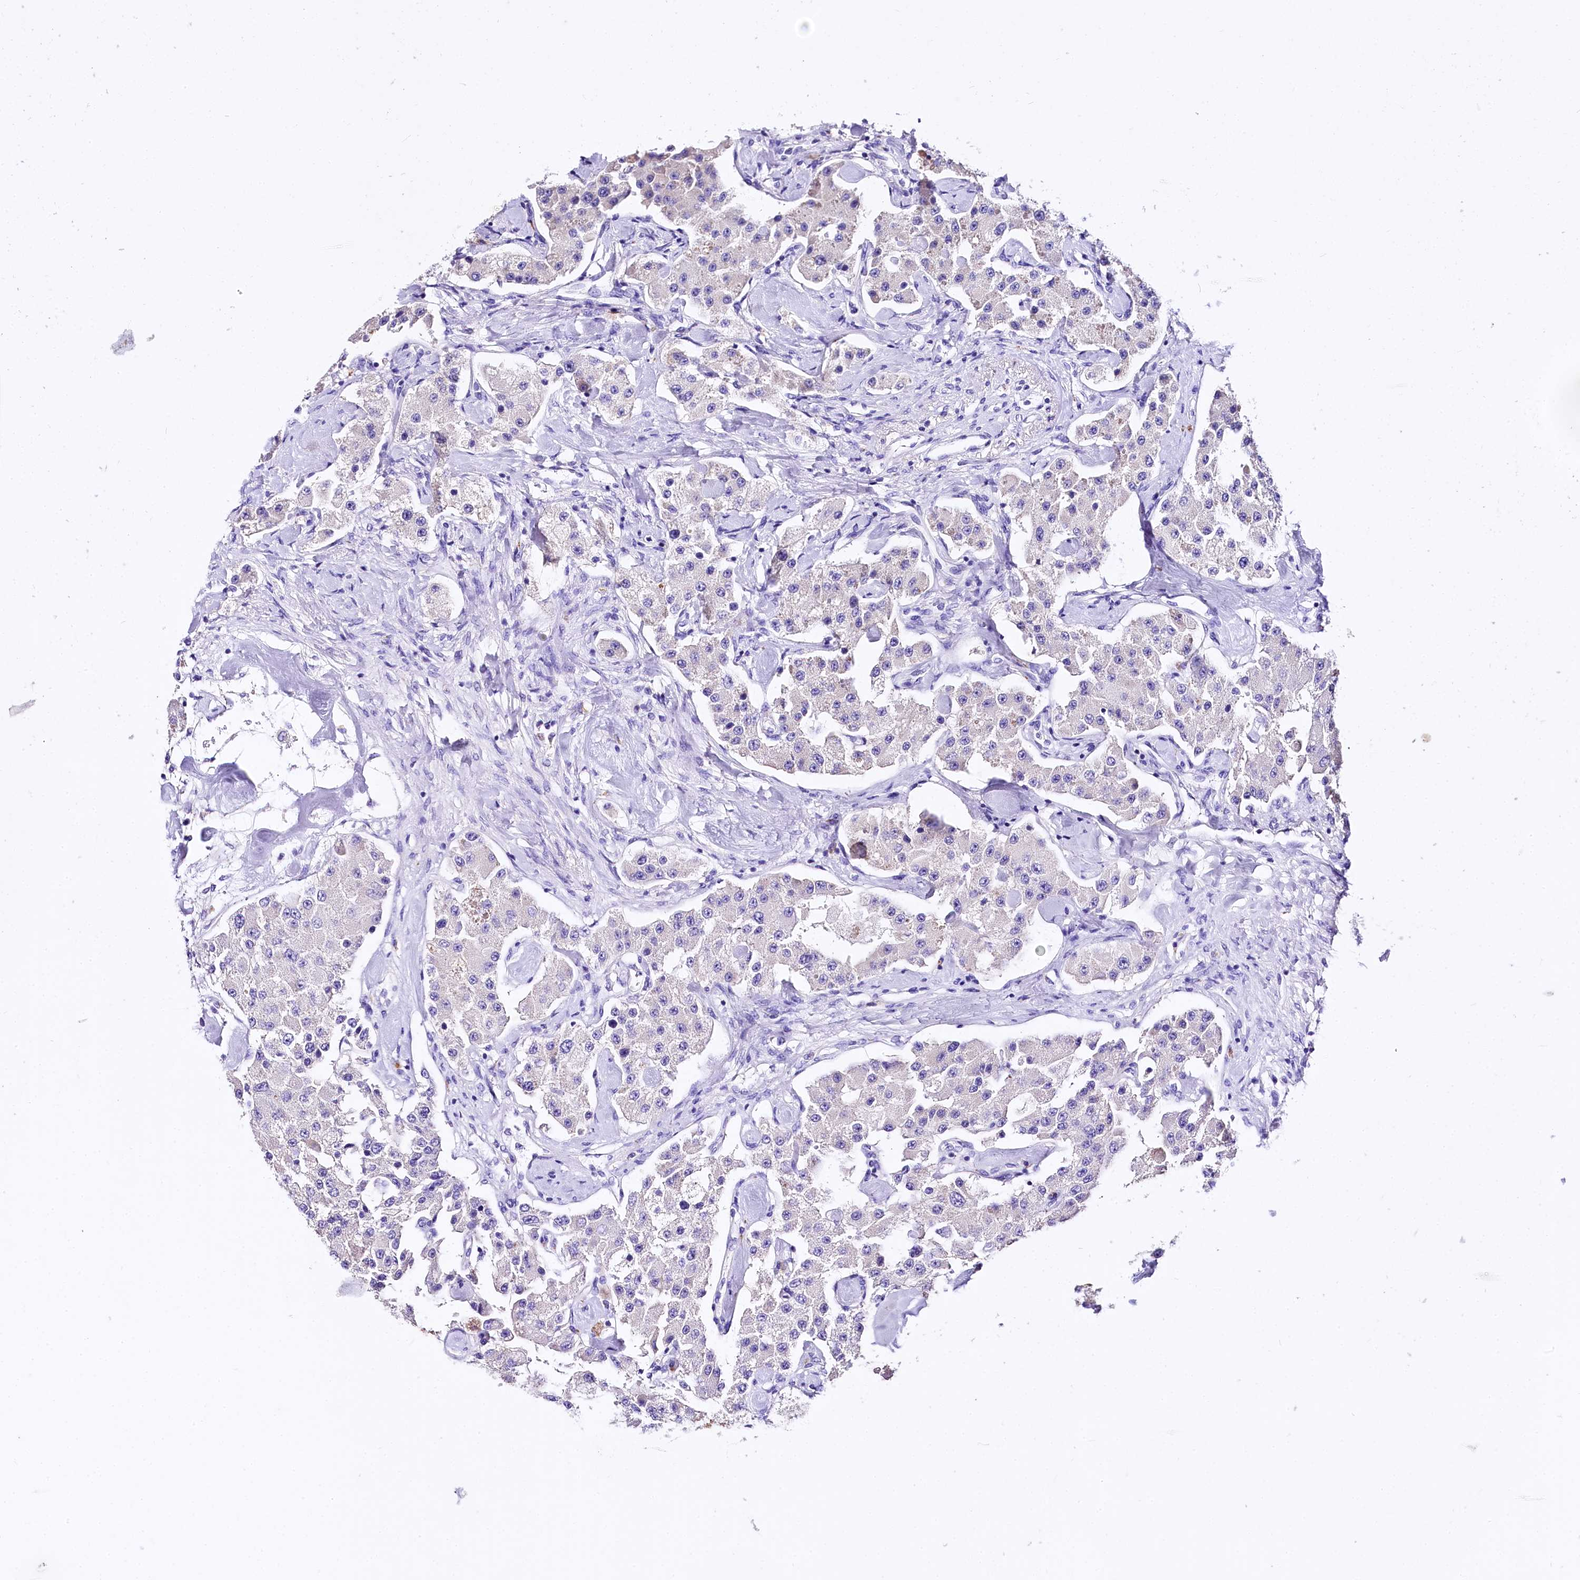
{"staining": {"intensity": "negative", "quantity": "none", "location": "none"}, "tissue": "carcinoid", "cell_type": "Tumor cells", "image_type": "cancer", "snomed": [{"axis": "morphology", "description": "Carcinoid, malignant, NOS"}, {"axis": "topography", "description": "Pancreas"}], "caption": "This is an immunohistochemistry histopathology image of human carcinoid. There is no expression in tumor cells.", "gene": "A2ML1", "patient": {"sex": "male", "age": 41}}